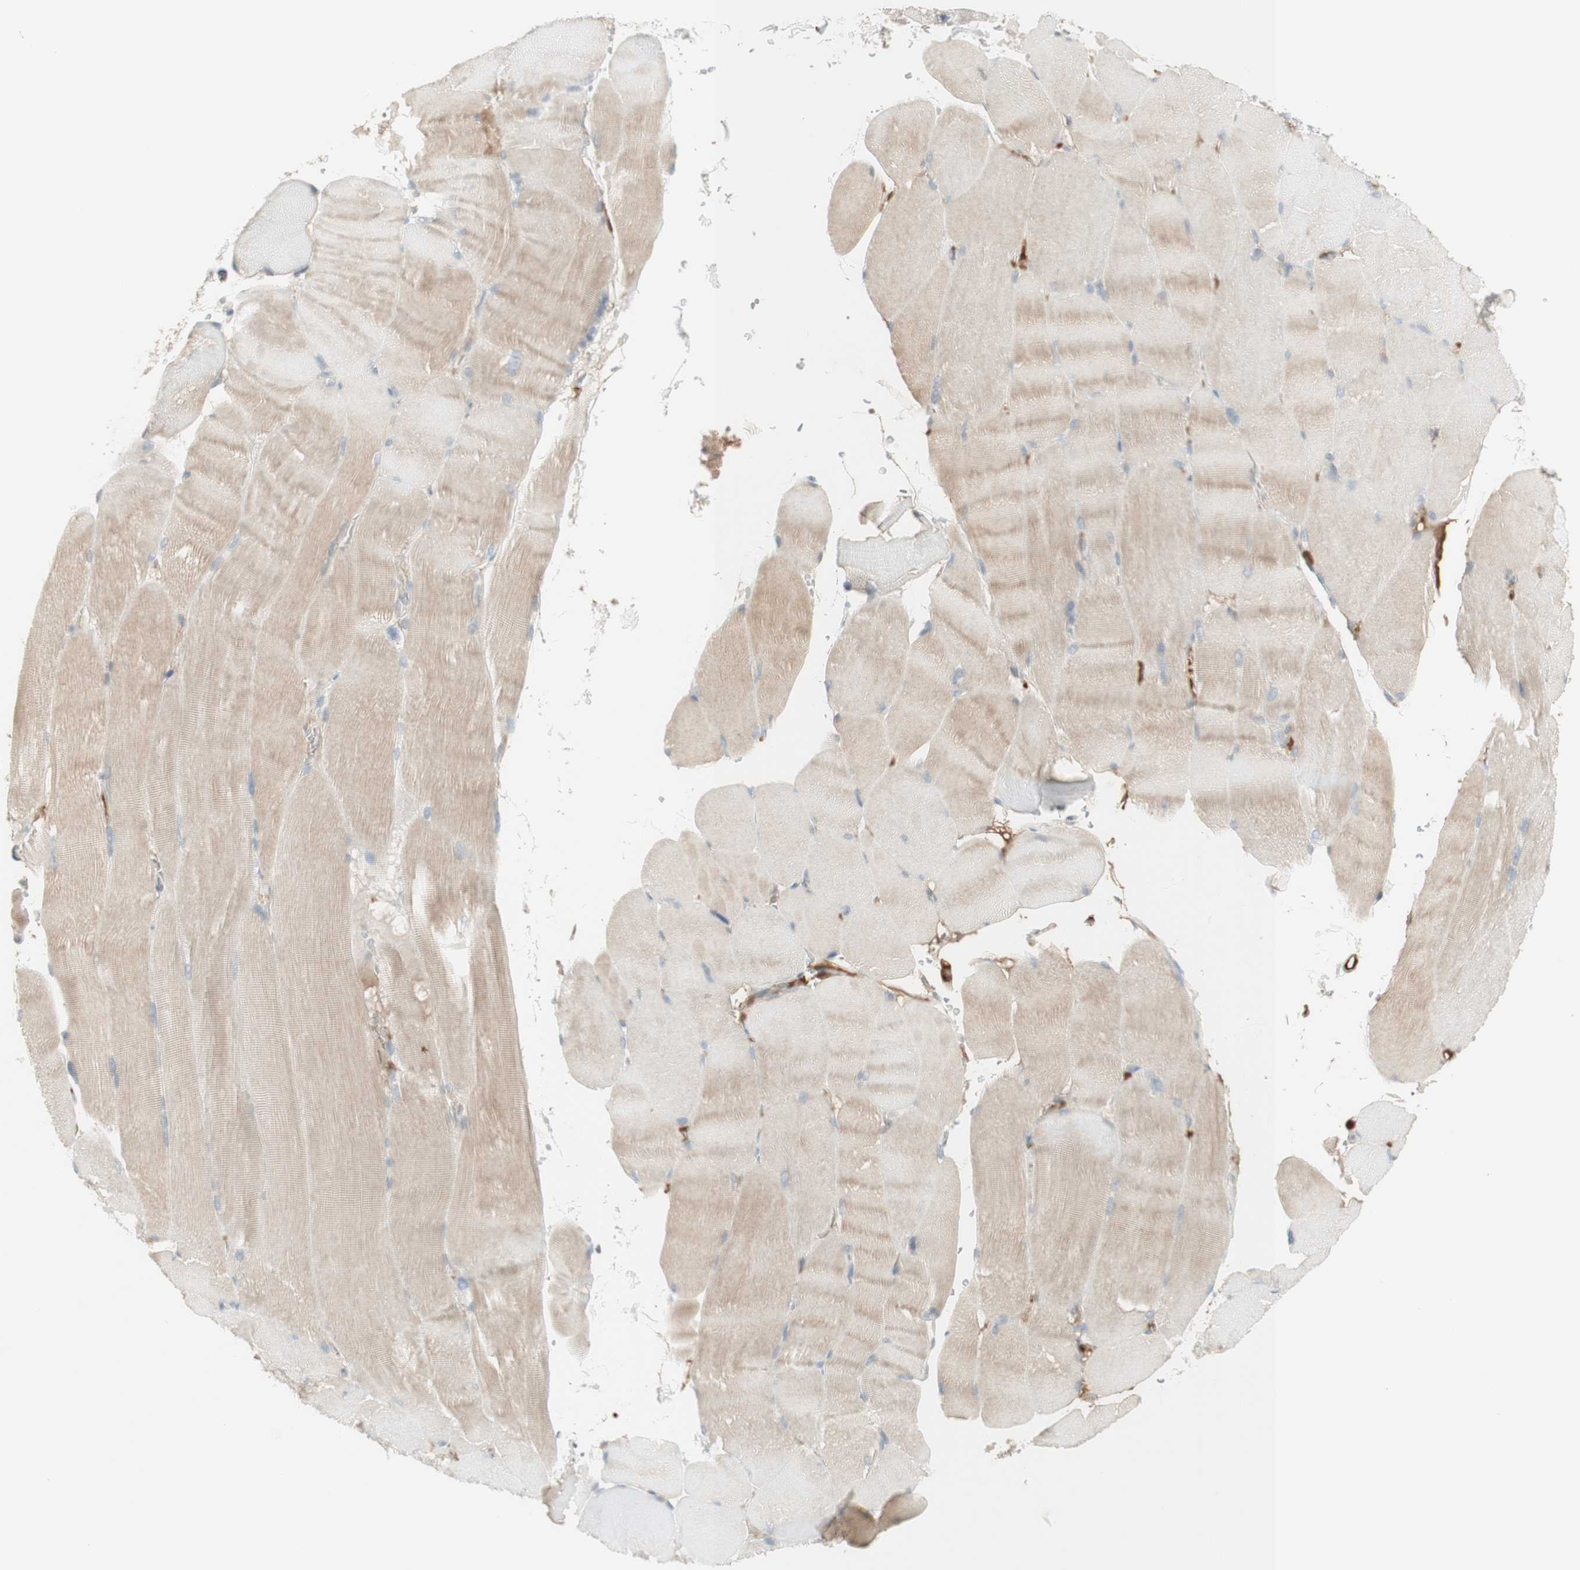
{"staining": {"intensity": "weak", "quantity": ">75%", "location": "cytoplasmic/membranous"}, "tissue": "skeletal muscle", "cell_type": "Myocytes", "image_type": "normal", "snomed": [{"axis": "morphology", "description": "Normal tissue, NOS"}, {"axis": "topography", "description": "Skin"}, {"axis": "topography", "description": "Skeletal muscle"}], "caption": "IHC photomicrograph of benign skeletal muscle stained for a protein (brown), which demonstrates low levels of weak cytoplasmic/membranous positivity in approximately >75% of myocytes.", "gene": "NID1", "patient": {"sex": "male", "age": 83}}